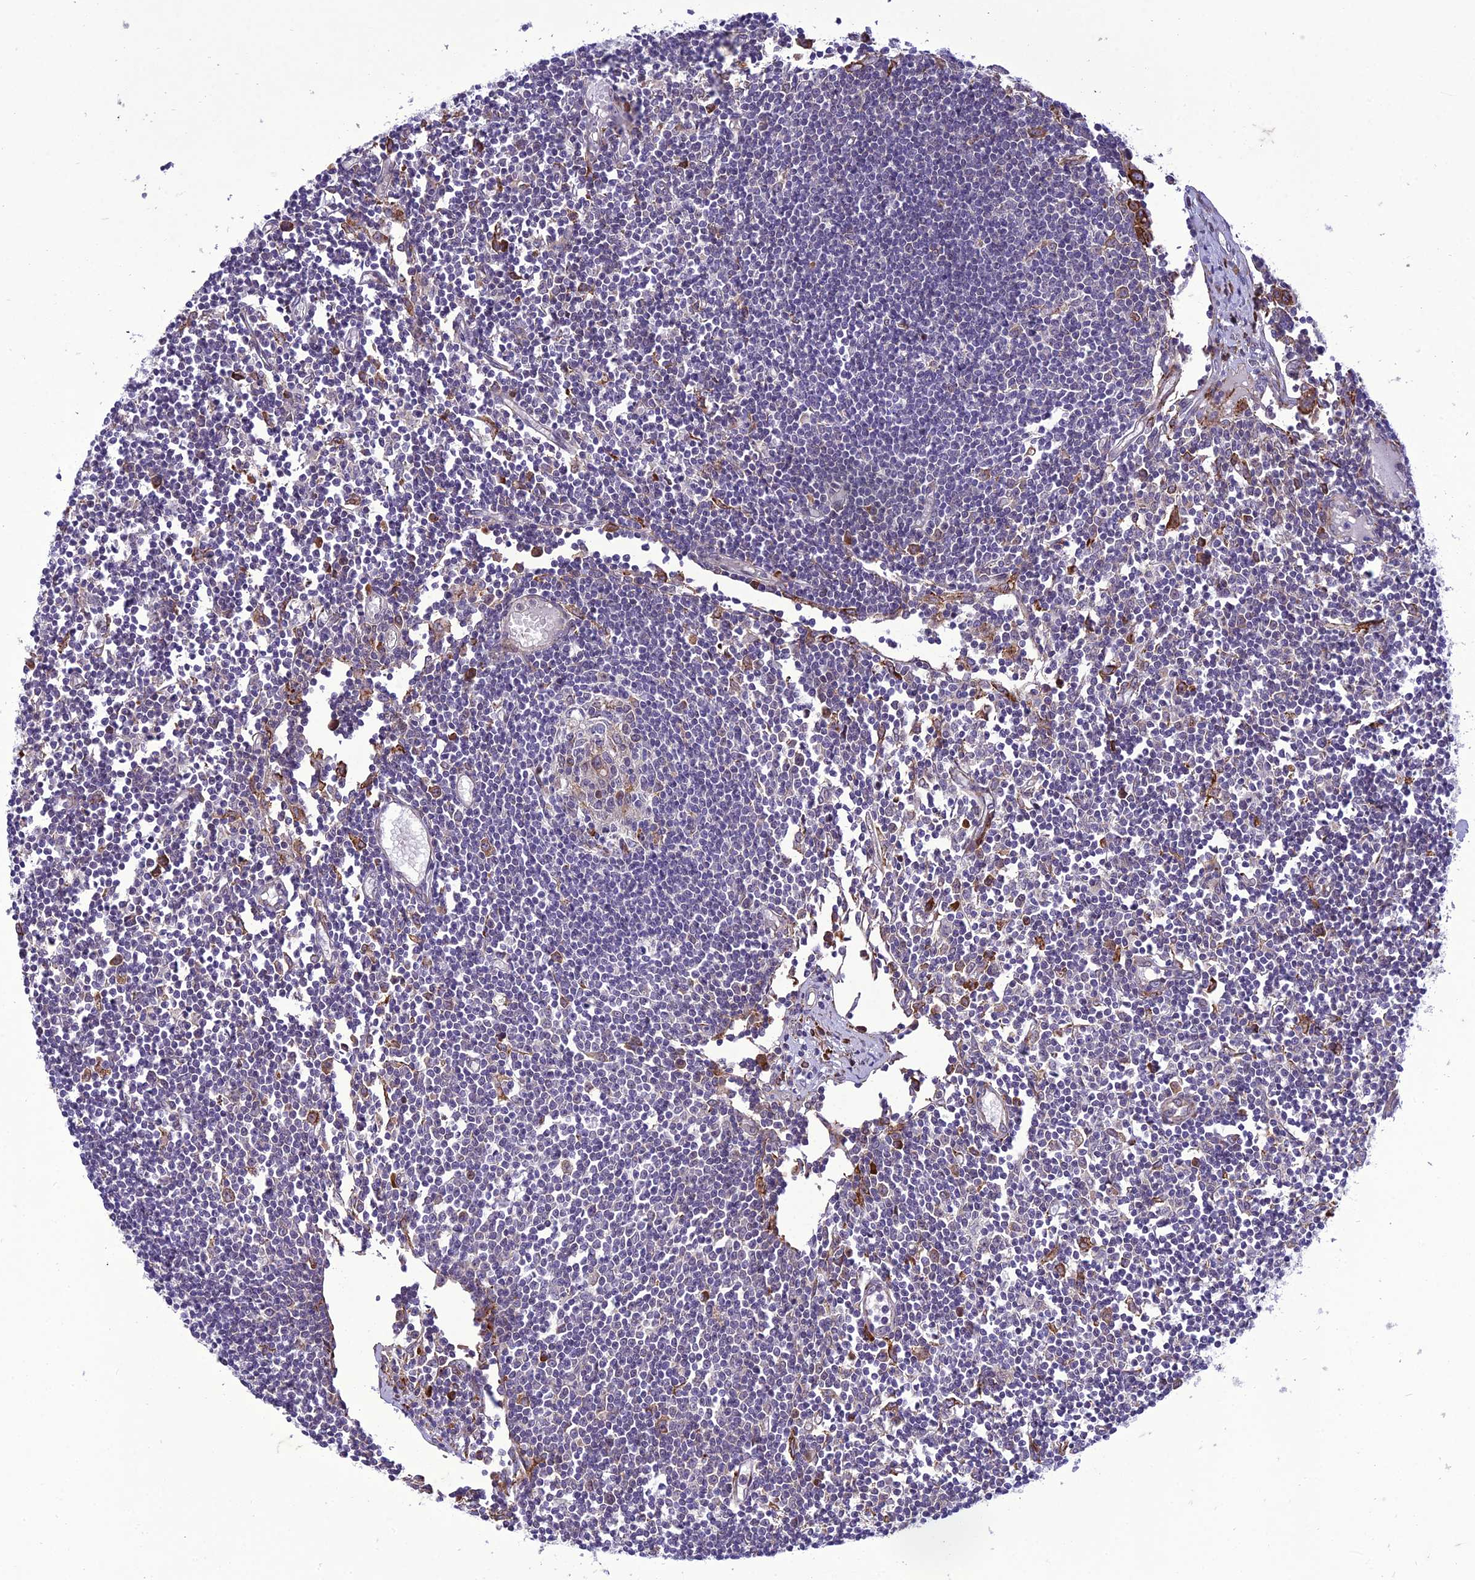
{"staining": {"intensity": "moderate", "quantity": "<25%", "location": "cytoplasmic/membranous"}, "tissue": "lymph node", "cell_type": "Germinal center cells", "image_type": "normal", "snomed": [{"axis": "morphology", "description": "Normal tissue, NOS"}, {"axis": "topography", "description": "Lymph node"}], "caption": "Immunohistochemical staining of normal lymph node exhibits <25% levels of moderate cytoplasmic/membranous protein staining in approximately <25% of germinal center cells.", "gene": "NEURL2", "patient": {"sex": "female", "age": 11}}